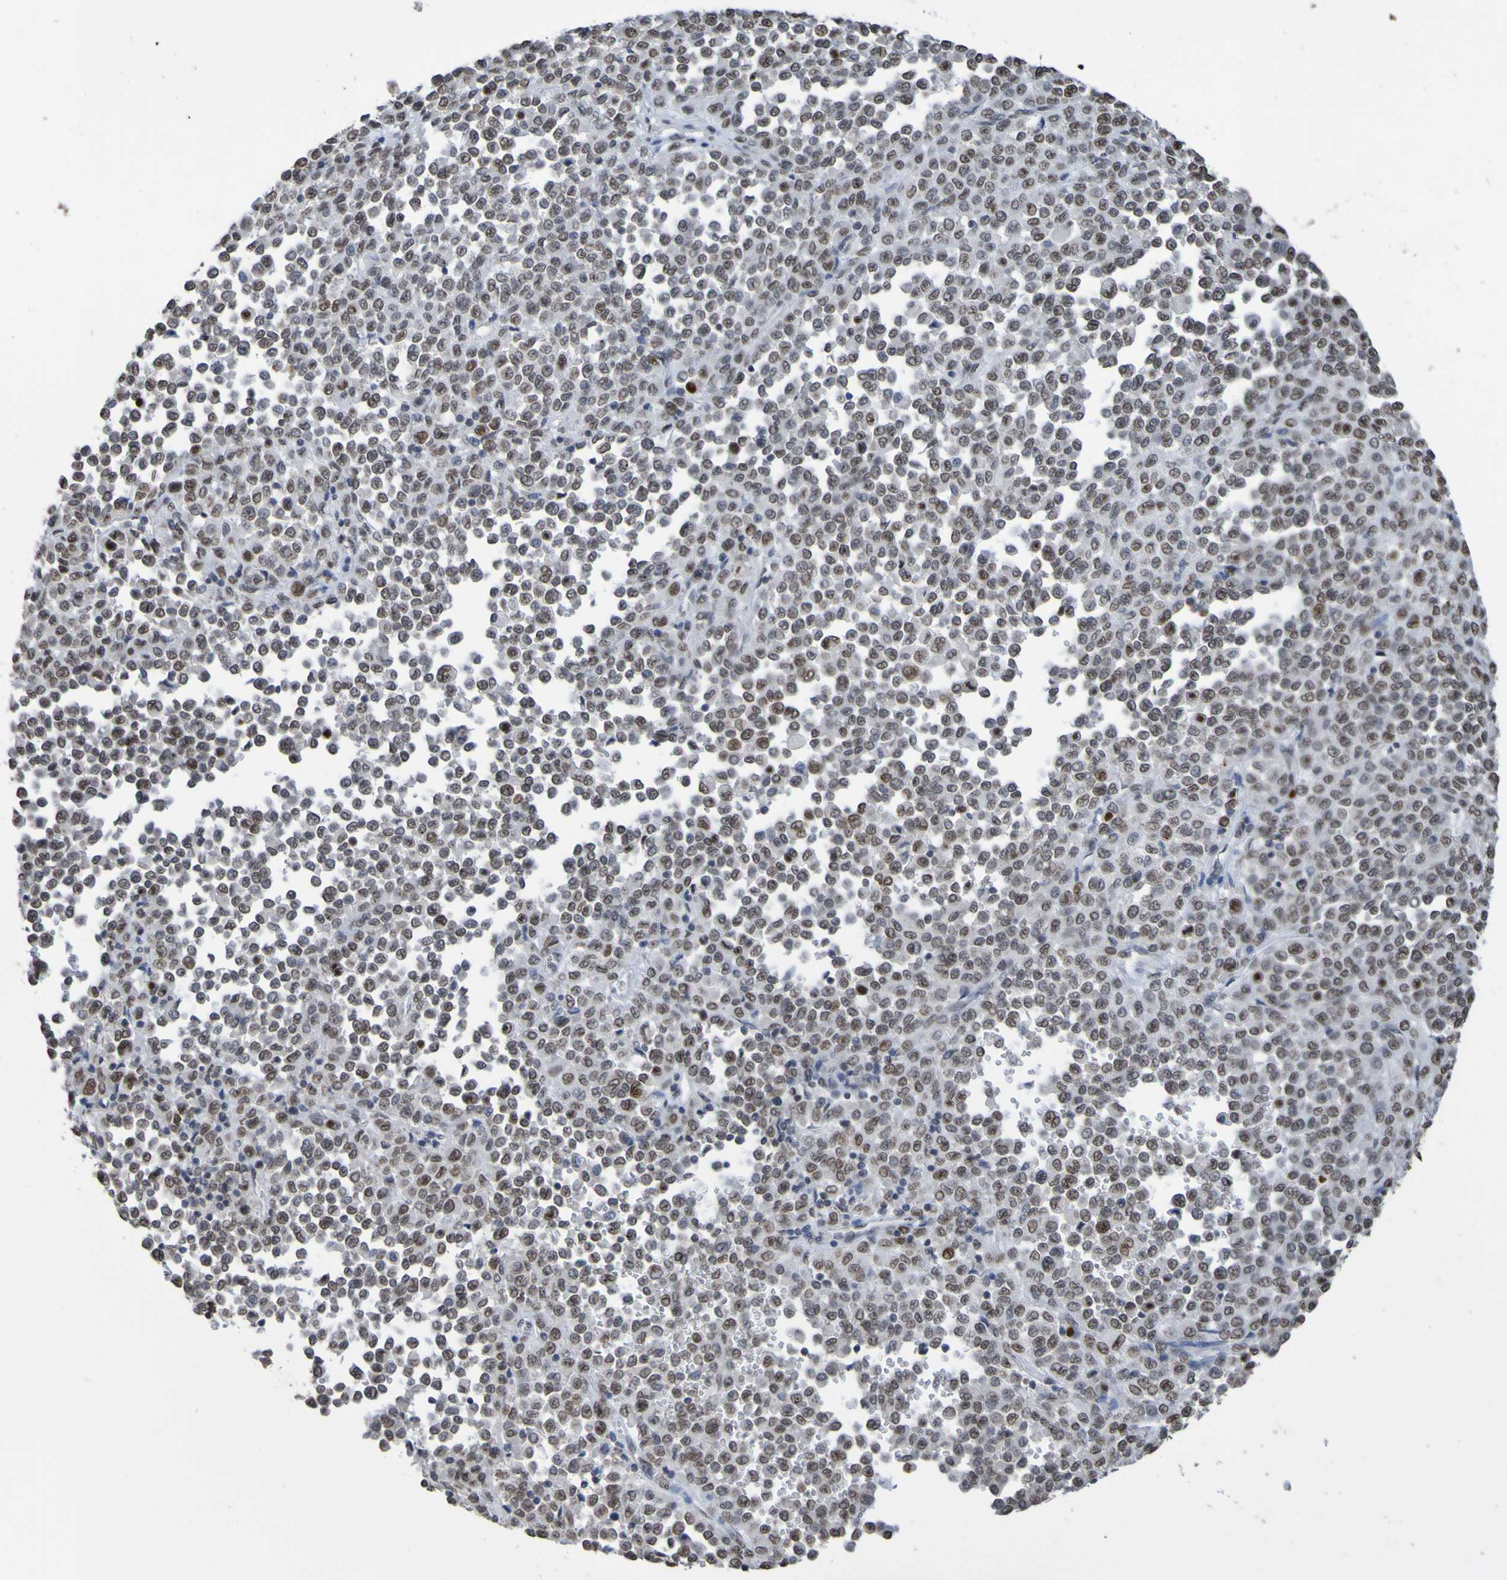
{"staining": {"intensity": "negative", "quantity": "none", "location": "none"}, "tissue": "melanoma", "cell_type": "Tumor cells", "image_type": "cancer", "snomed": [{"axis": "morphology", "description": "Malignant melanoma, Metastatic site"}, {"axis": "topography", "description": "Pancreas"}], "caption": "Micrograph shows no protein staining in tumor cells of malignant melanoma (metastatic site) tissue.", "gene": "ALKBH2", "patient": {"sex": "female", "age": 30}}